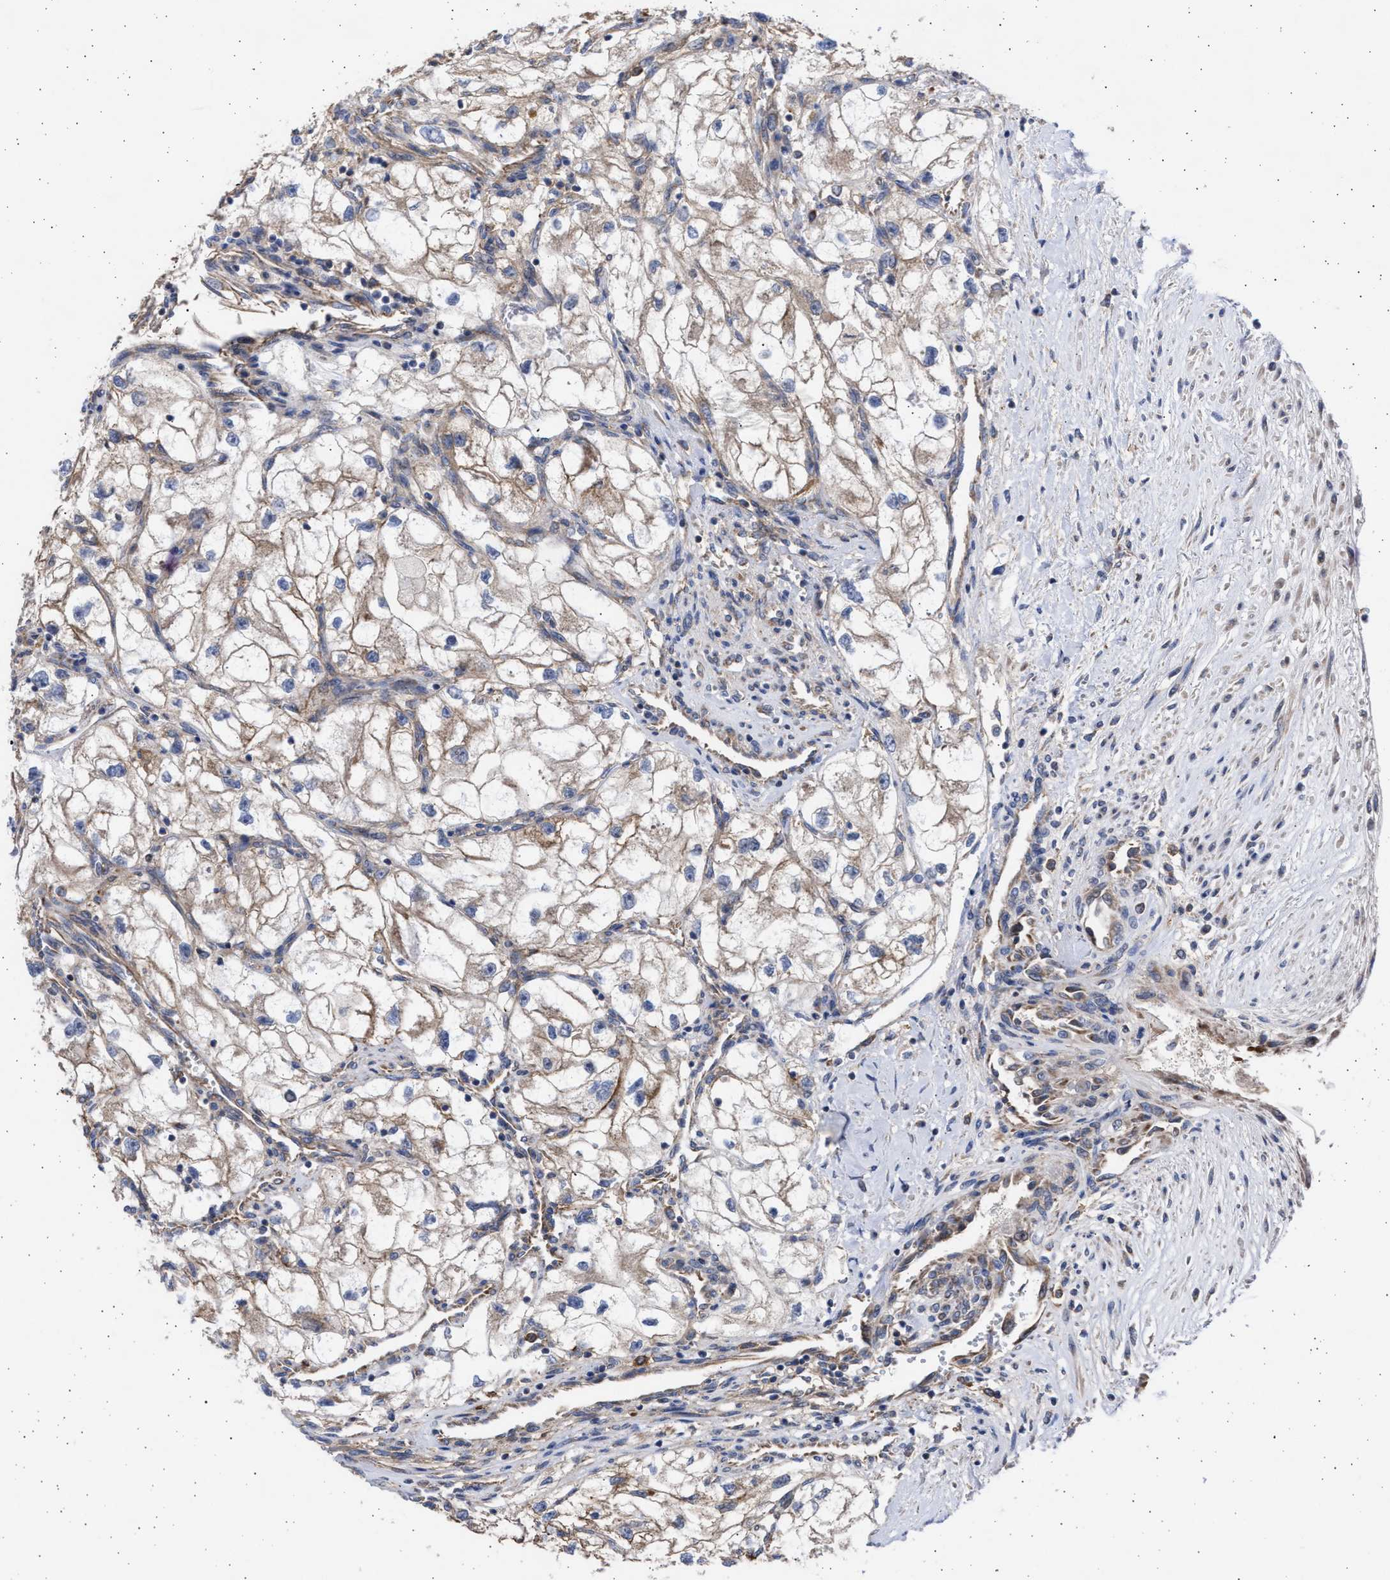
{"staining": {"intensity": "moderate", "quantity": ">75%", "location": "cytoplasmic/membranous"}, "tissue": "renal cancer", "cell_type": "Tumor cells", "image_type": "cancer", "snomed": [{"axis": "morphology", "description": "Adenocarcinoma, NOS"}, {"axis": "topography", "description": "Kidney"}], "caption": "Brown immunohistochemical staining in renal cancer (adenocarcinoma) reveals moderate cytoplasmic/membranous positivity in approximately >75% of tumor cells.", "gene": "TTC19", "patient": {"sex": "female", "age": 70}}